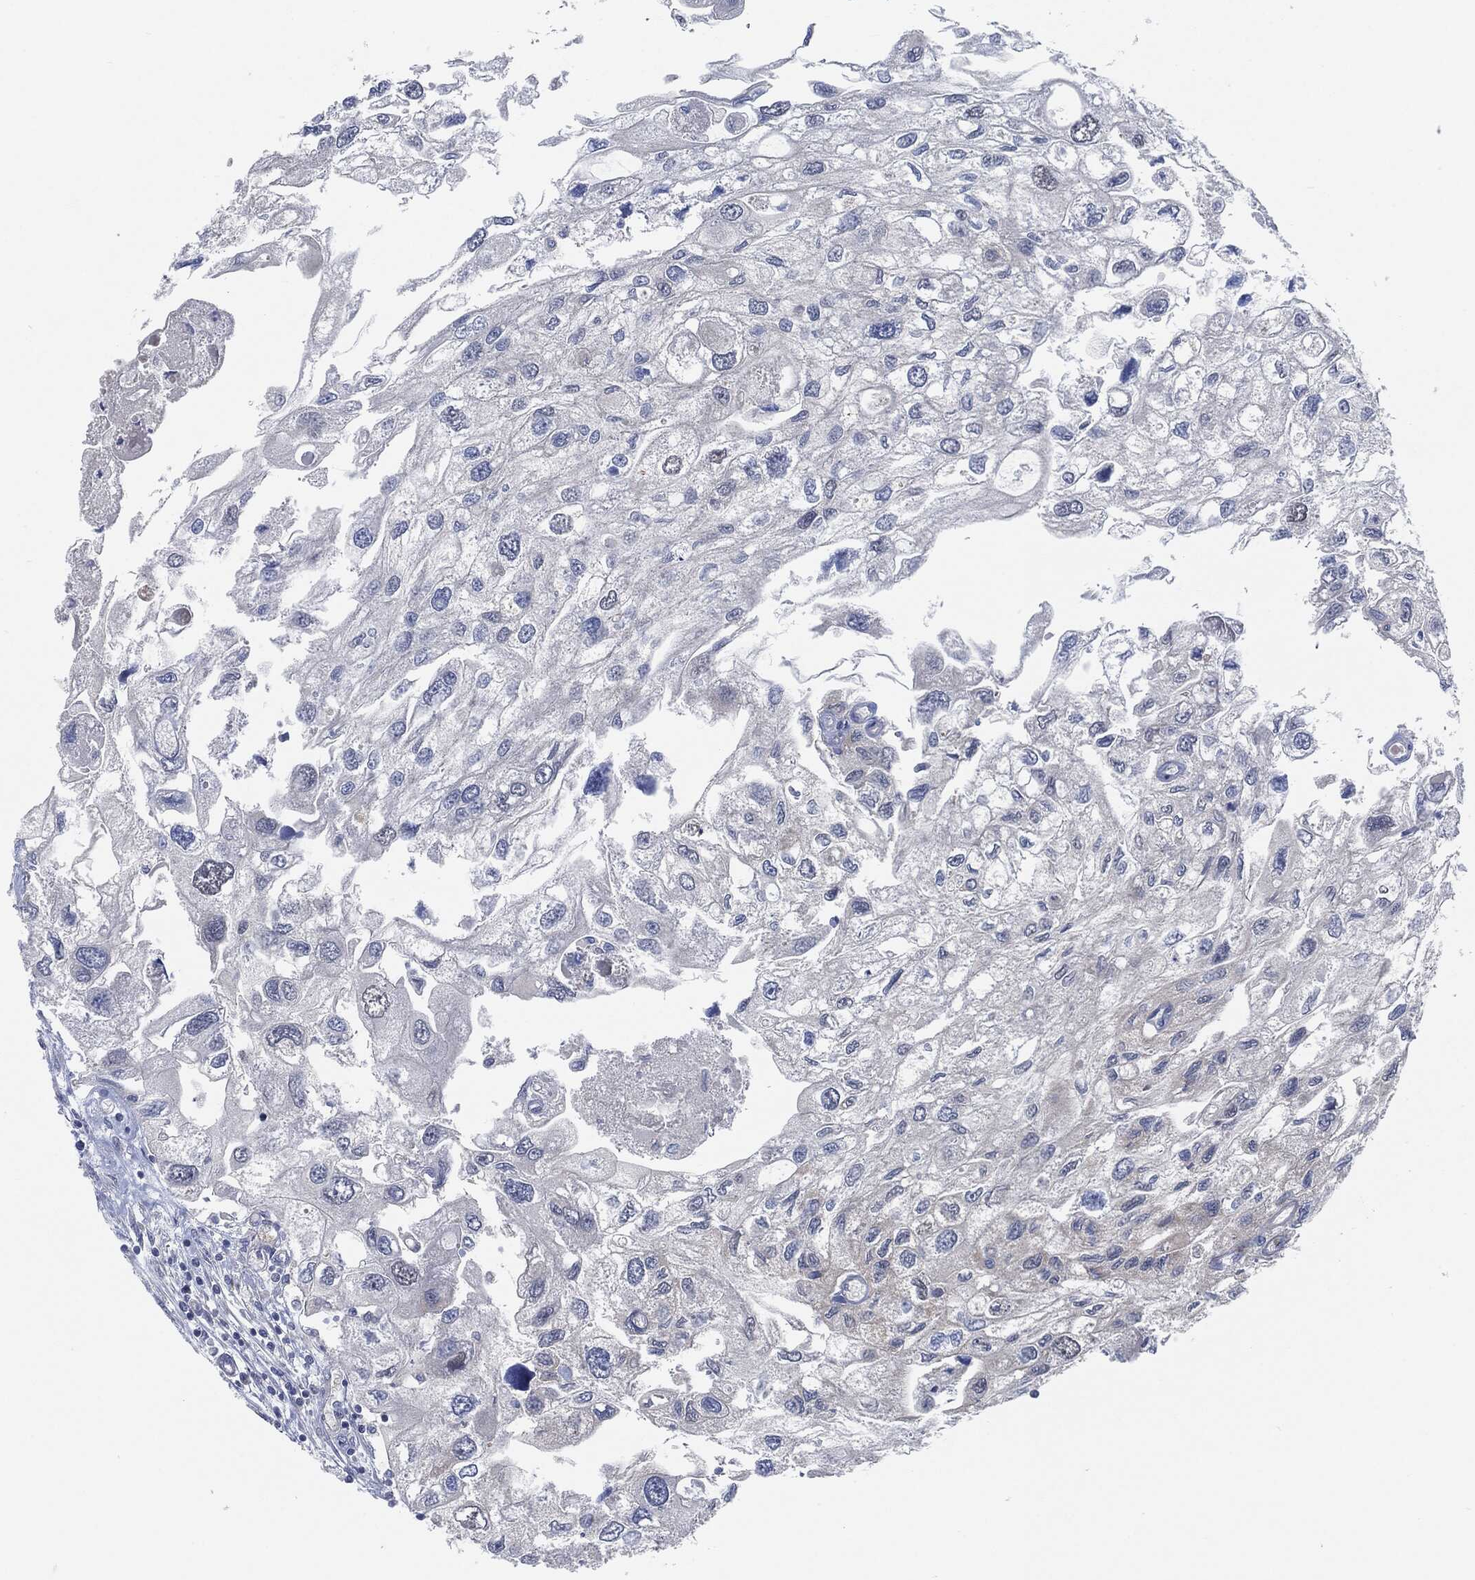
{"staining": {"intensity": "negative", "quantity": "none", "location": "none"}, "tissue": "urothelial cancer", "cell_type": "Tumor cells", "image_type": "cancer", "snomed": [{"axis": "morphology", "description": "Urothelial carcinoma, High grade"}, {"axis": "topography", "description": "Urinary bladder"}], "caption": "This is an immunohistochemistry (IHC) histopathology image of human urothelial cancer. There is no staining in tumor cells.", "gene": "VSIG4", "patient": {"sex": "male", "age": 59}}